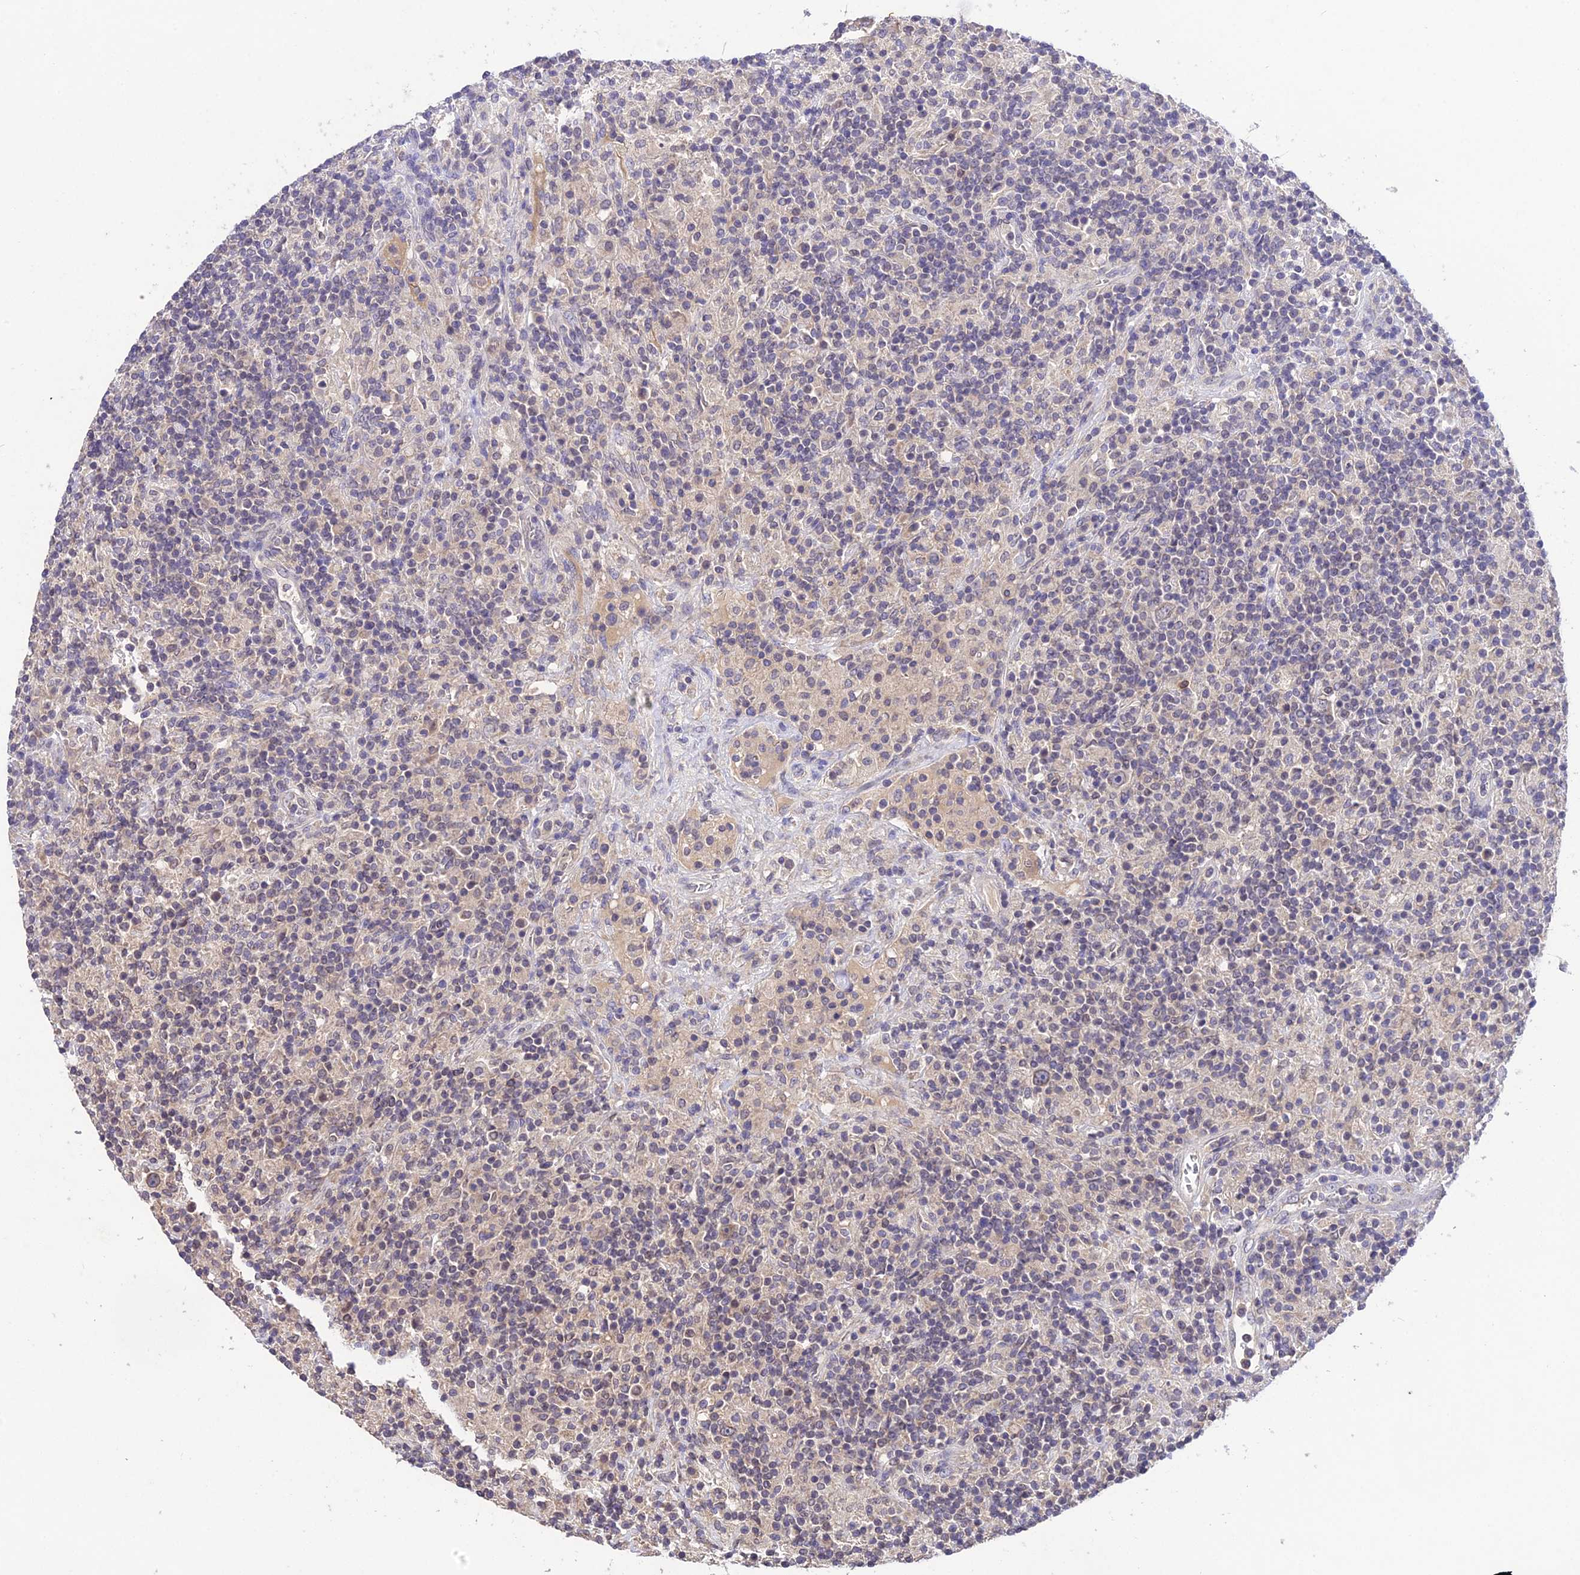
{"staining": {"intensity": "negative", "quantity": "none", "location": "none"}, "tissue": "lymphoma", "cell_type": "Tumor cells", "image_type": "cancer", "snomed": [{"axis": "morphology", "description": "Hodgkin's disease, NOS"}, {"axis": "topography", "description": "Lymph node"}], "caption": "This micrograph is of lymphoma stained with immunohistochemistry (IHC) to label a protein in brown with the nuclei are counter-stained blue. There is no expression in tumor cells.", "gene": "PGK1", "patient": {"sex": "male", "age": 70}}